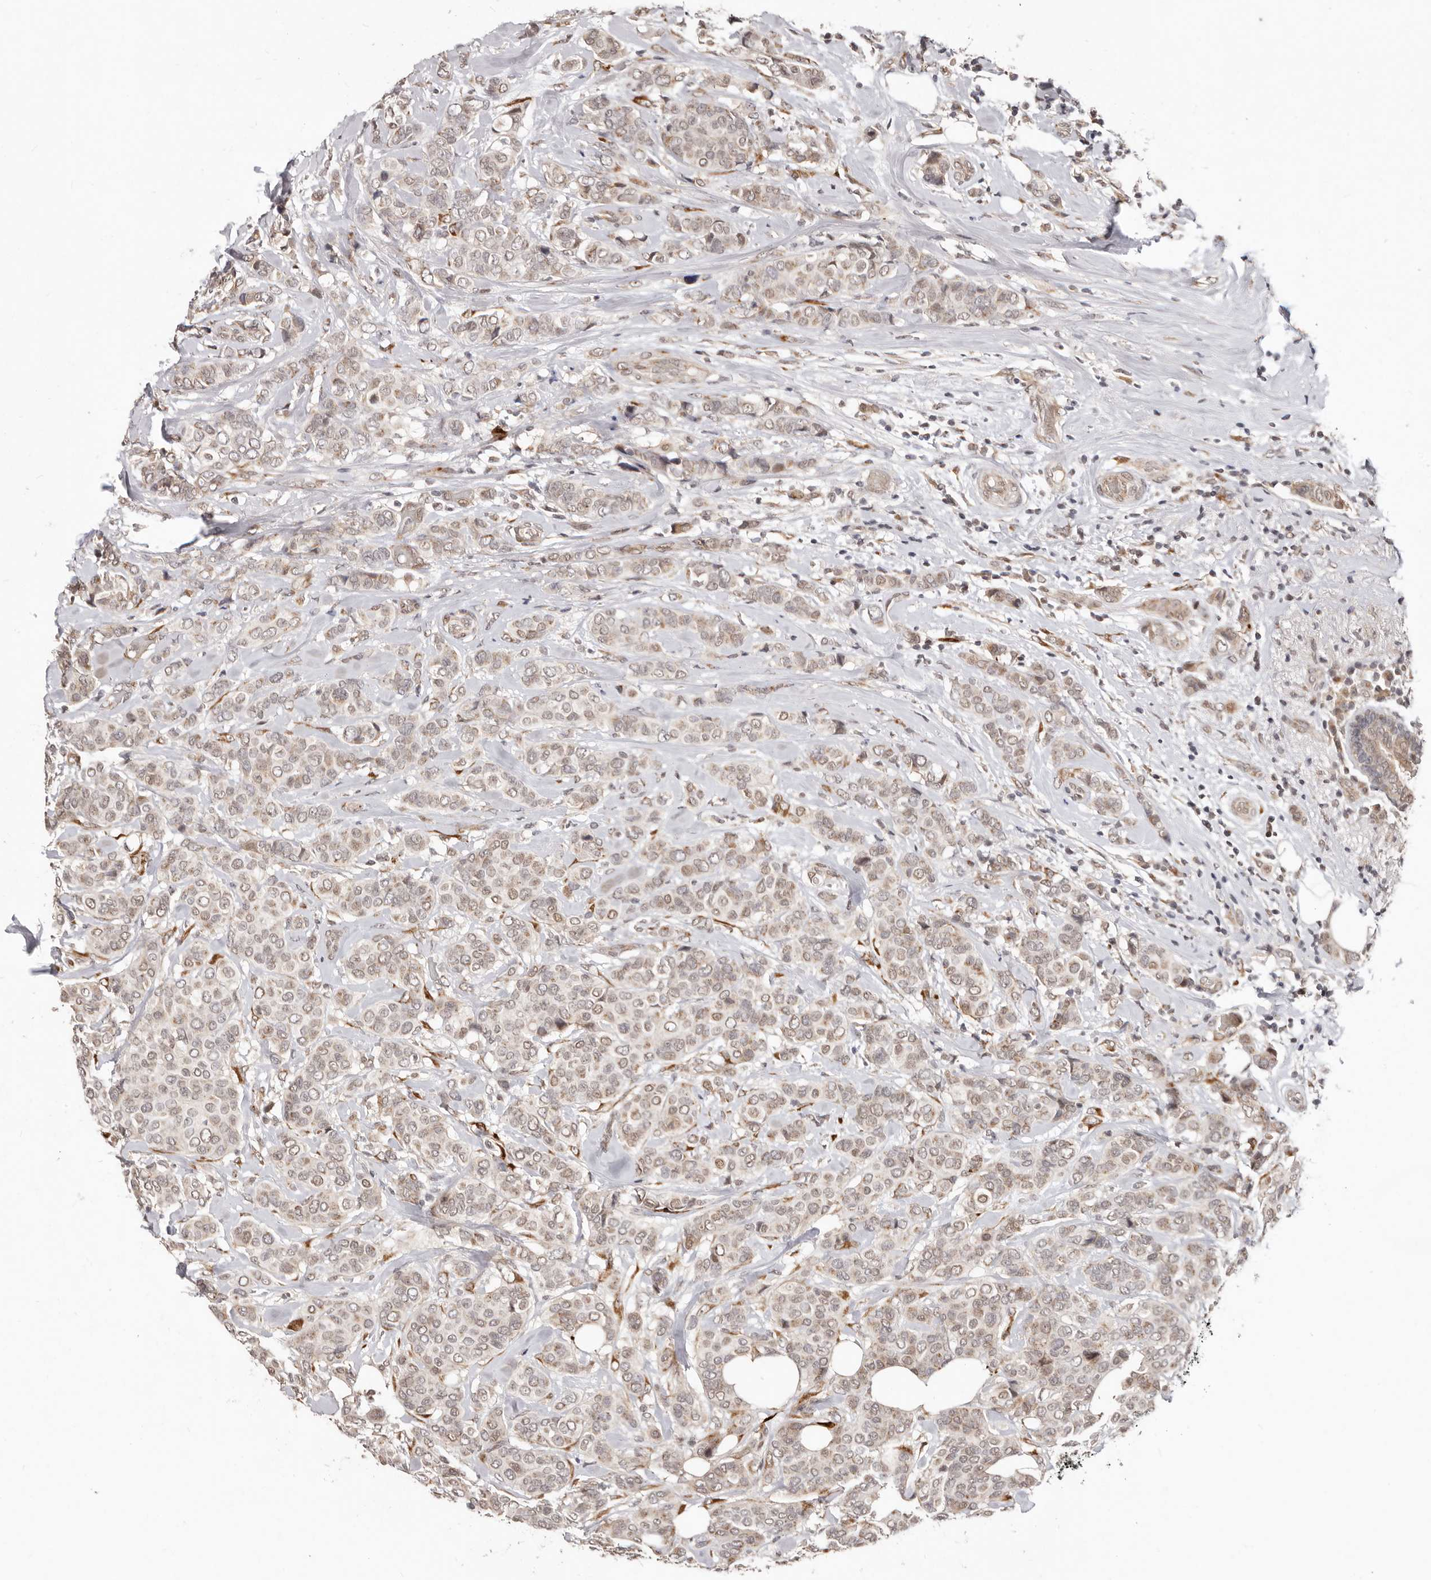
{"staining": {"intensity": "weak", "quantity": ">75%", "location": "cytoplasmic/membranous,nuclear"}, "tissue": "breast cancer", "cell_type": "Tumor cells", "image_type": "cancer", "snomed": [{"axis": "morphology", "description": "Lobular carcinoma"}, {"axis": "topography", "description": "Breast"}], "caption": "Tumor cells reveal weak cytoplasmic/membranous and nuclear expression in approximately >75% of cells in breast cancer.", "gene": "SRCAP", "patient": {"sex": "female", "age": 51}}